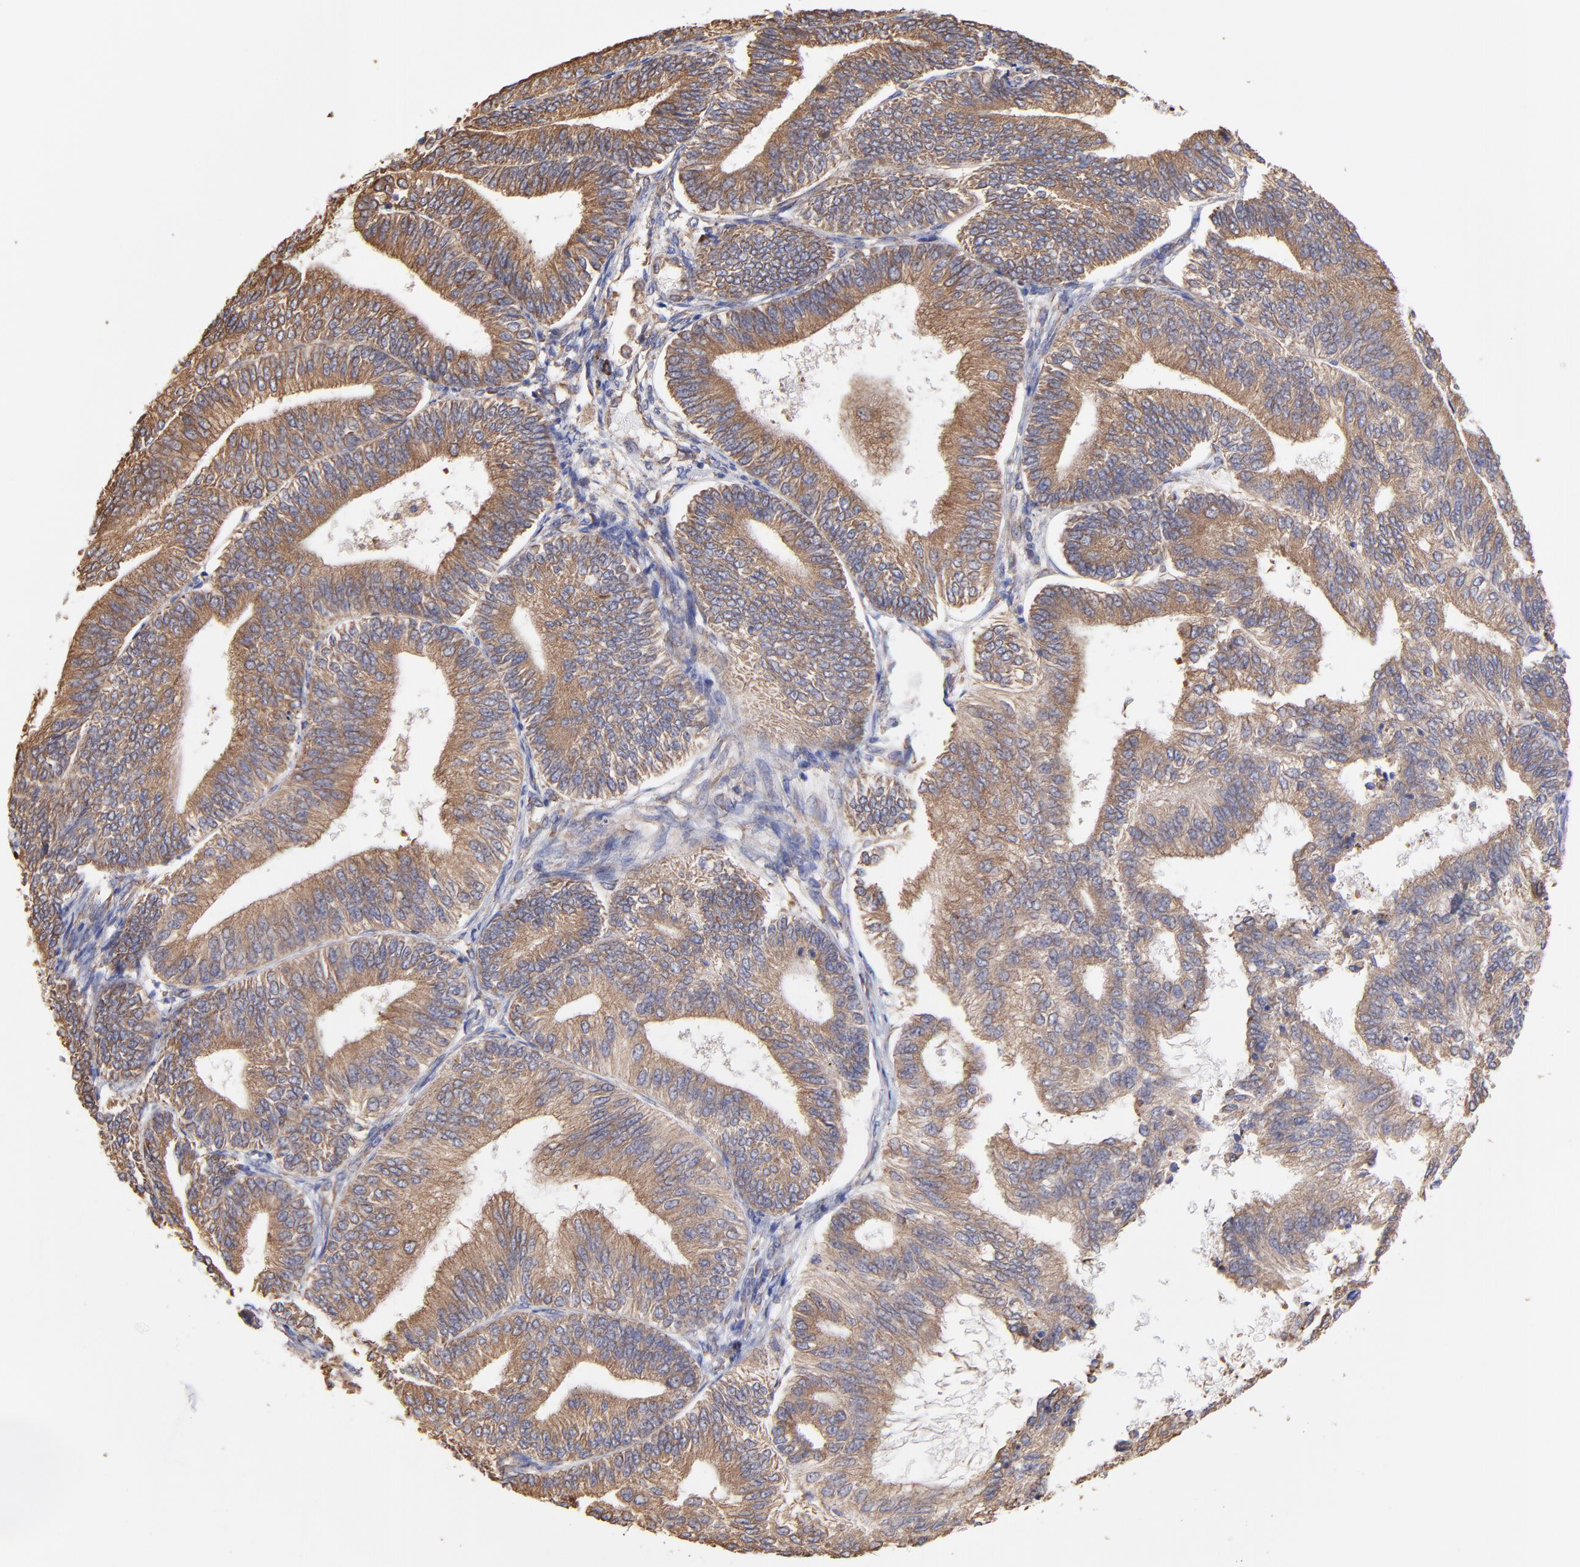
{"staining": {"intensity": "moderate", "quantity": ">75%", "location": "cytoplasmic/membranous"}, "tissue": "endometrial cancer", "cell_type": "Tumor cells", "image_type": "cancer", "snomed": [{"axis": "morphology", "description": "Adenocarcinoma, NOS"}, {"axis": "topography", "description": "Endometrium"}], "caption": "An image showing moderate cytoplasmic/membranous expression in about >75% of tumor cells in adenocarcinoma (endometrial), as visualized by brown immunohistochemical staining.", "gene": "PFKM", "patient": {"sex": "female", "age": 55}}